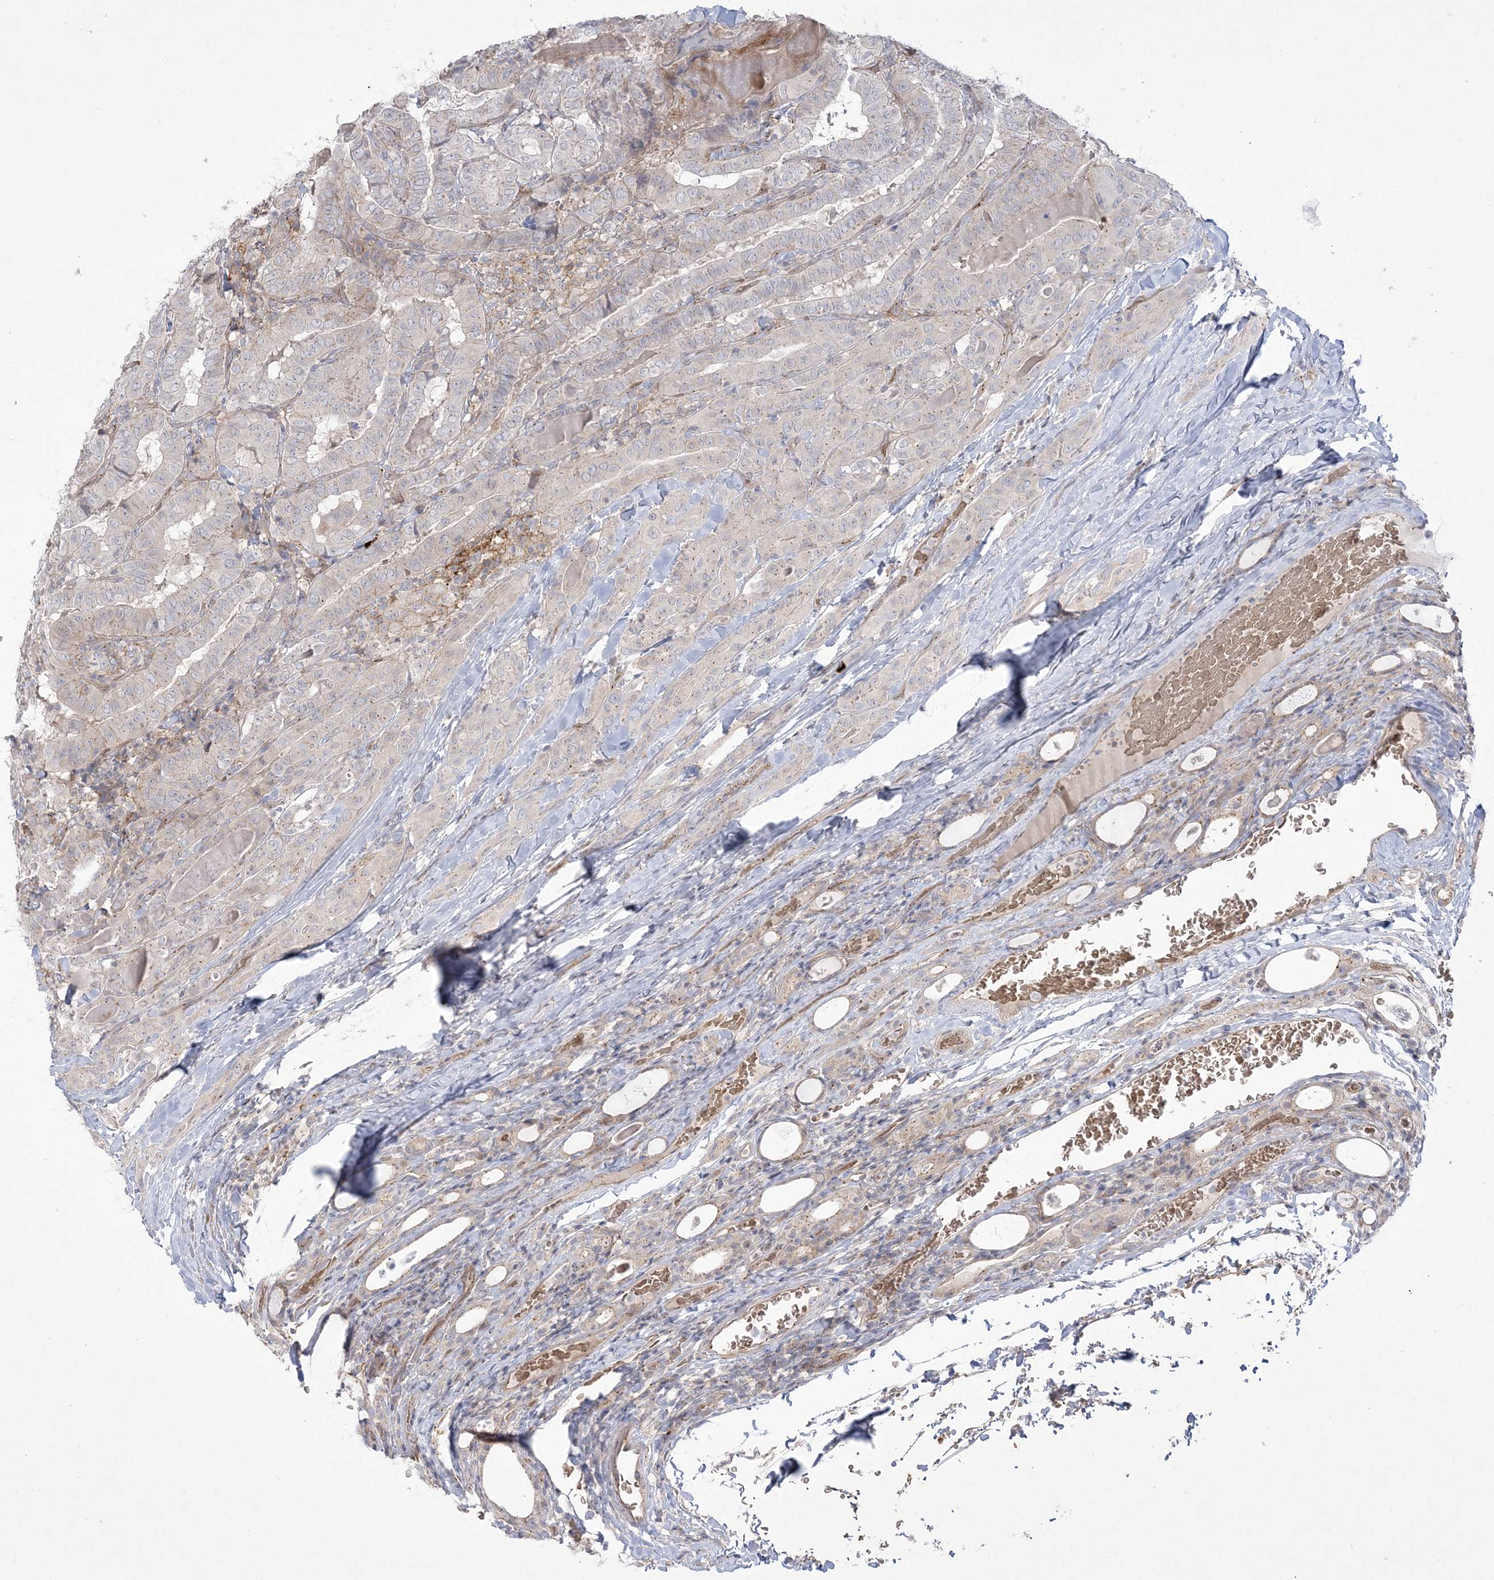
{"staining": {"intensity": "weak", "quantity": "<25%", "location": "cytoplasmic/membranous"}, "tissue": "thyroid cancer", "cell_type": "Tumor cells", "image_type": "cancer", "snomed": [{"axis": "morphology", "description": "Papillary adenocarcinoma, NOS"}, {"axis": "topography", "description": "Thyroid gland"}], "caption": "Immunohistochemistry micrograph of human thyroid cancer stained for a protein (brown), which displays no staining in tumor cells.", "gene": "ADAMTS12", "patient": {"sex": "female", "age": 72}}